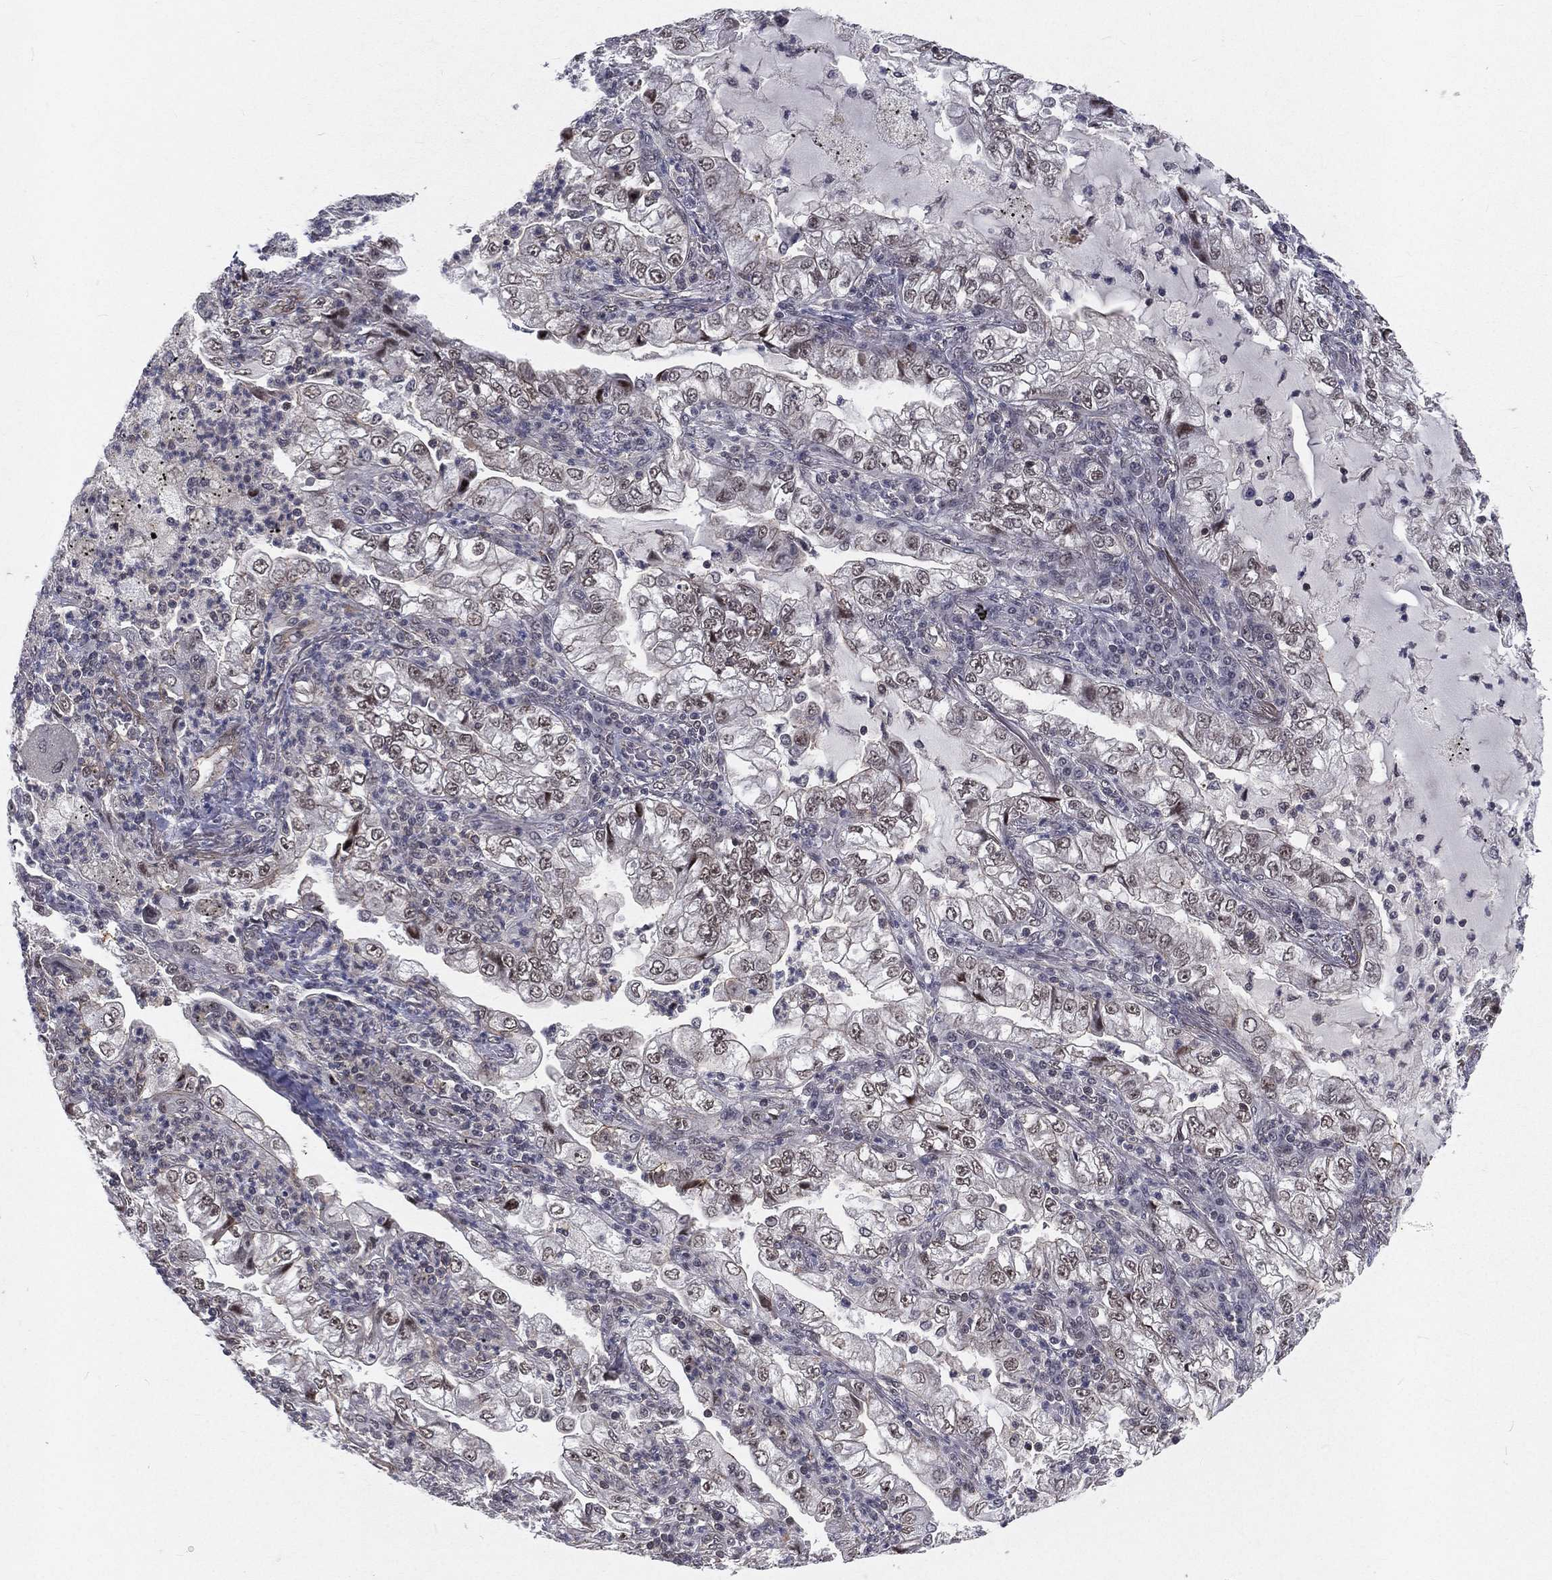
{"staining": {"intensity": "weak", "quantity": "25%-75%", "location": "nuclear"}, "tissue": "lung cancer", "cell_type": "Tumor cells", "image_type": "cancer", "snomed": [{"axis": "morphology", "description": "Adenocarcinoma, NOS"}, {"axis": "topography", "description": "Lung"}], "caption": "Approximately 25%-75% of tumor cells in lung cancer exhibit weak nuclear protein staining as visualized by brown immunohistochemical staining.", "gene": "MORC2", "patient": {"sex": "female", "age": 73}}